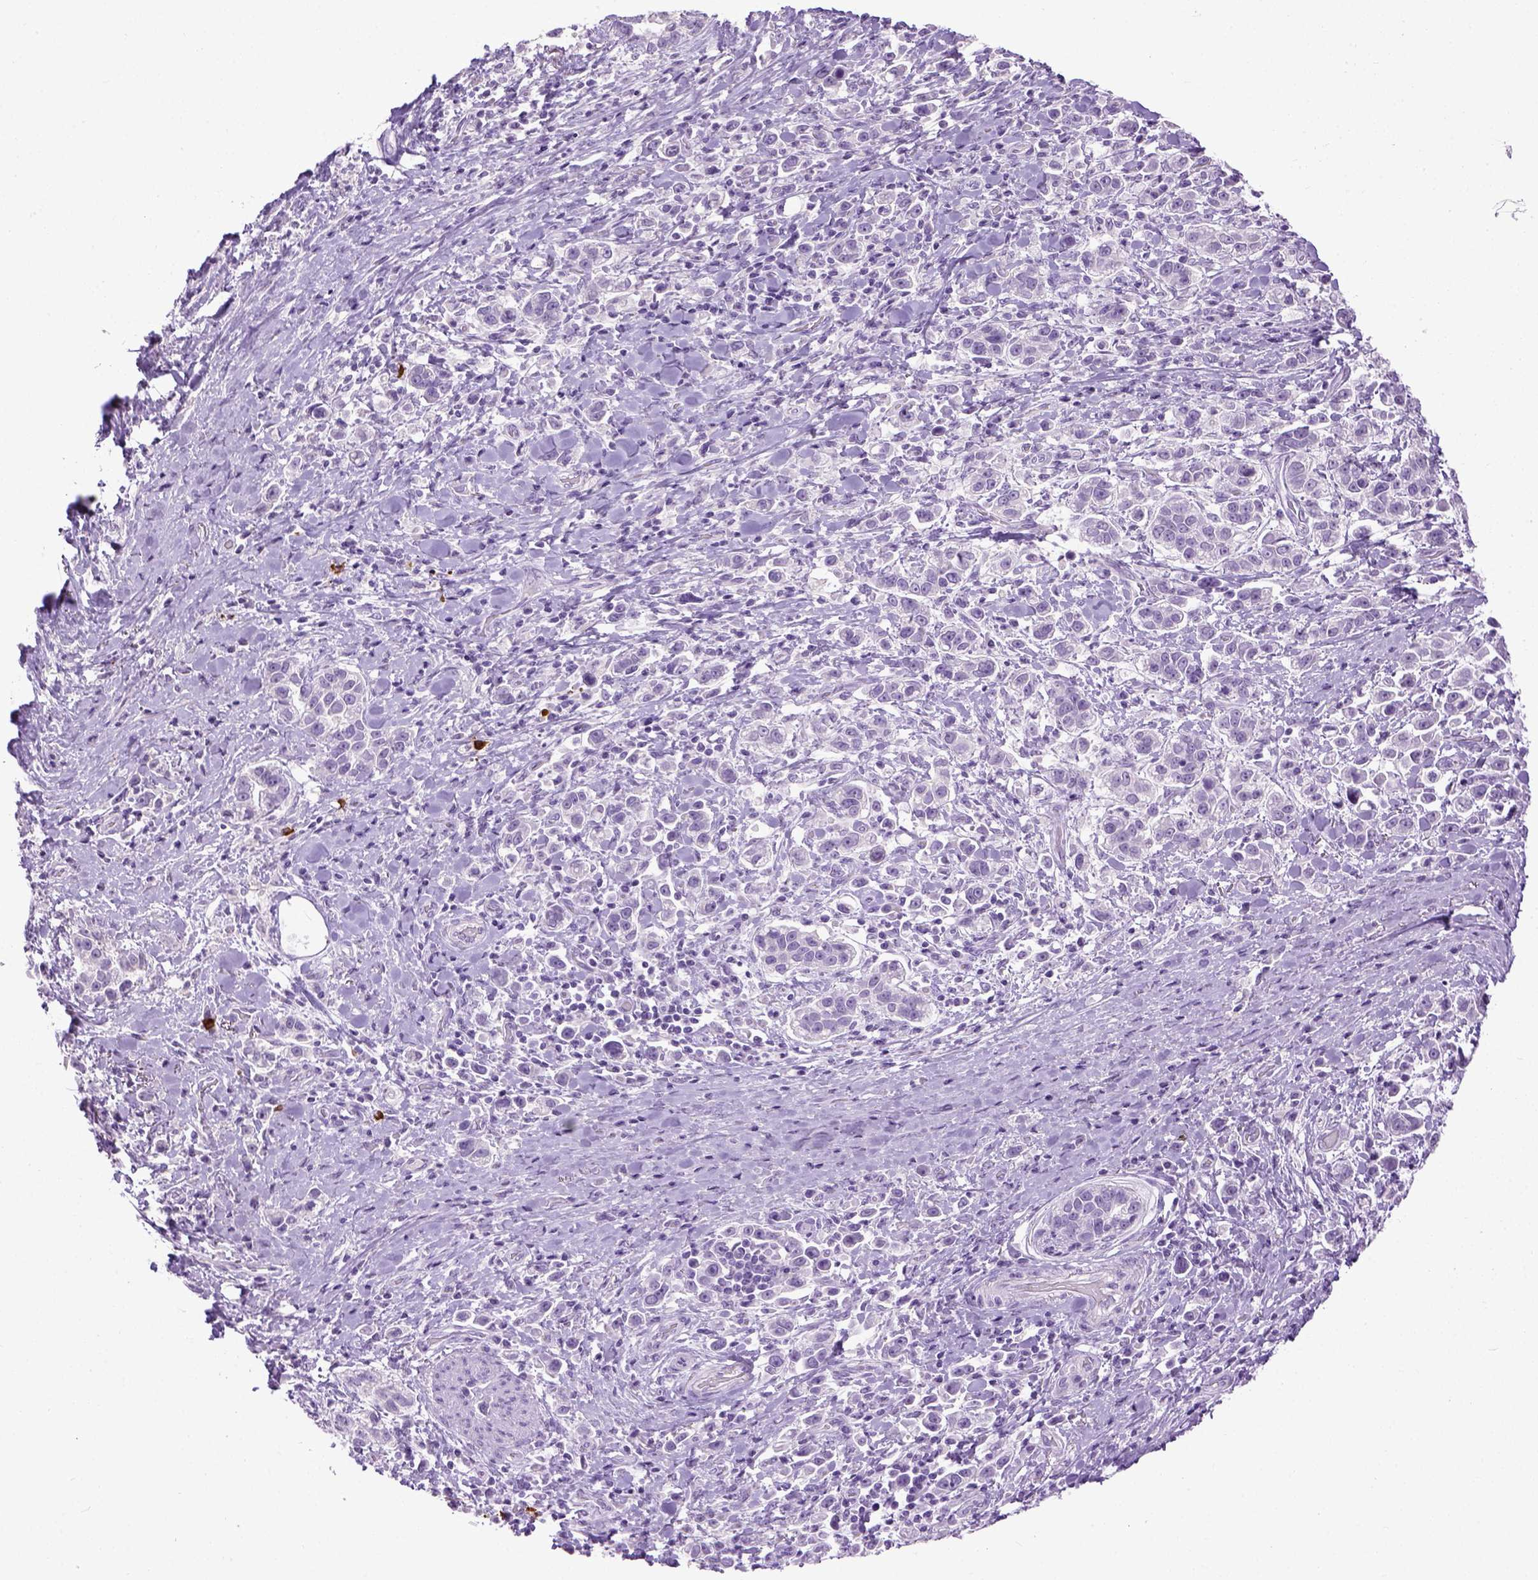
{"staining": {"intensity": "negative", "quantity": "none", "location": "none"}, "tissue": "stomach cancer", "cell_type": "Tumor cells", "image_type": "cancer", "snomed": [{"axis": "morphology", "description": "Adenocarcinoma, NOS"}, {"axis": "topography", "description": "Stomach"}], "caption": "Adenocarcinoma (stomach) stained for a protein using immunohistochemistry (IHC) displays no expression tumor cells.", "gene": "CYP24A1", "patient": {"sex": "male", "age": 93}}